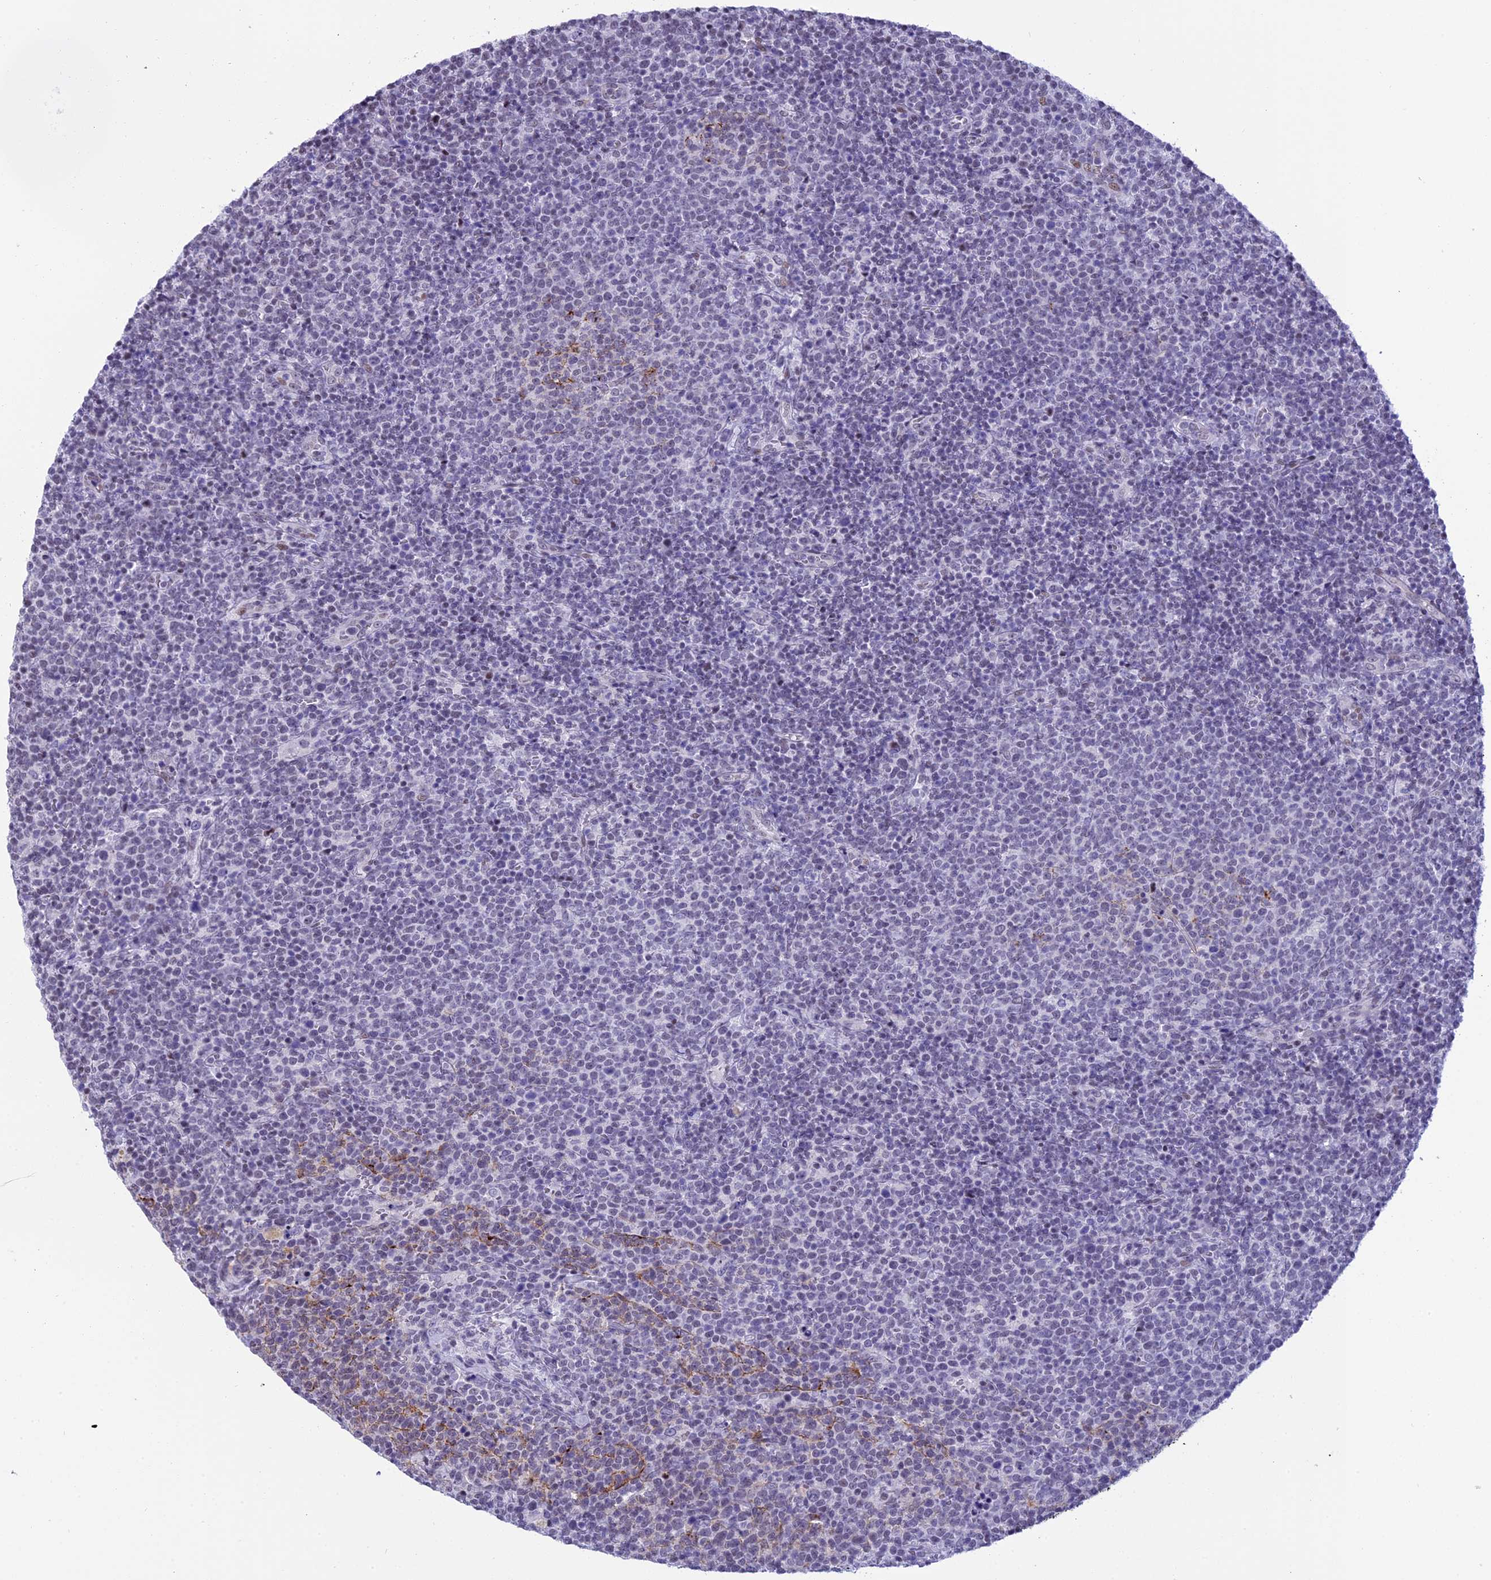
{"staining": {"intensity": "negative", "quantity": "none", "location": "none"}, "tissue": "lymphoma", "cell_type": "Tumor cells", "image_type": "cancer", "snomed": [{"axis": "morphology", "description": "Malignant lymphoma, non-Hodgkin's type, High grade"}, {"axis": "topography", "description": "Lymph node"}], "caption": "IHC micrograph of neoplastic tissue: high-grade malignant lymphoma, non-Hodgkin's type stained with DAB (3,3'-diaminobenzidine) demonstrates no significant protein staining in tumor cells. (DAB IHC with hematoxylin counter stain).", "gene": "SPIRE2", "patient": {"sex": "male", "age": 61}}